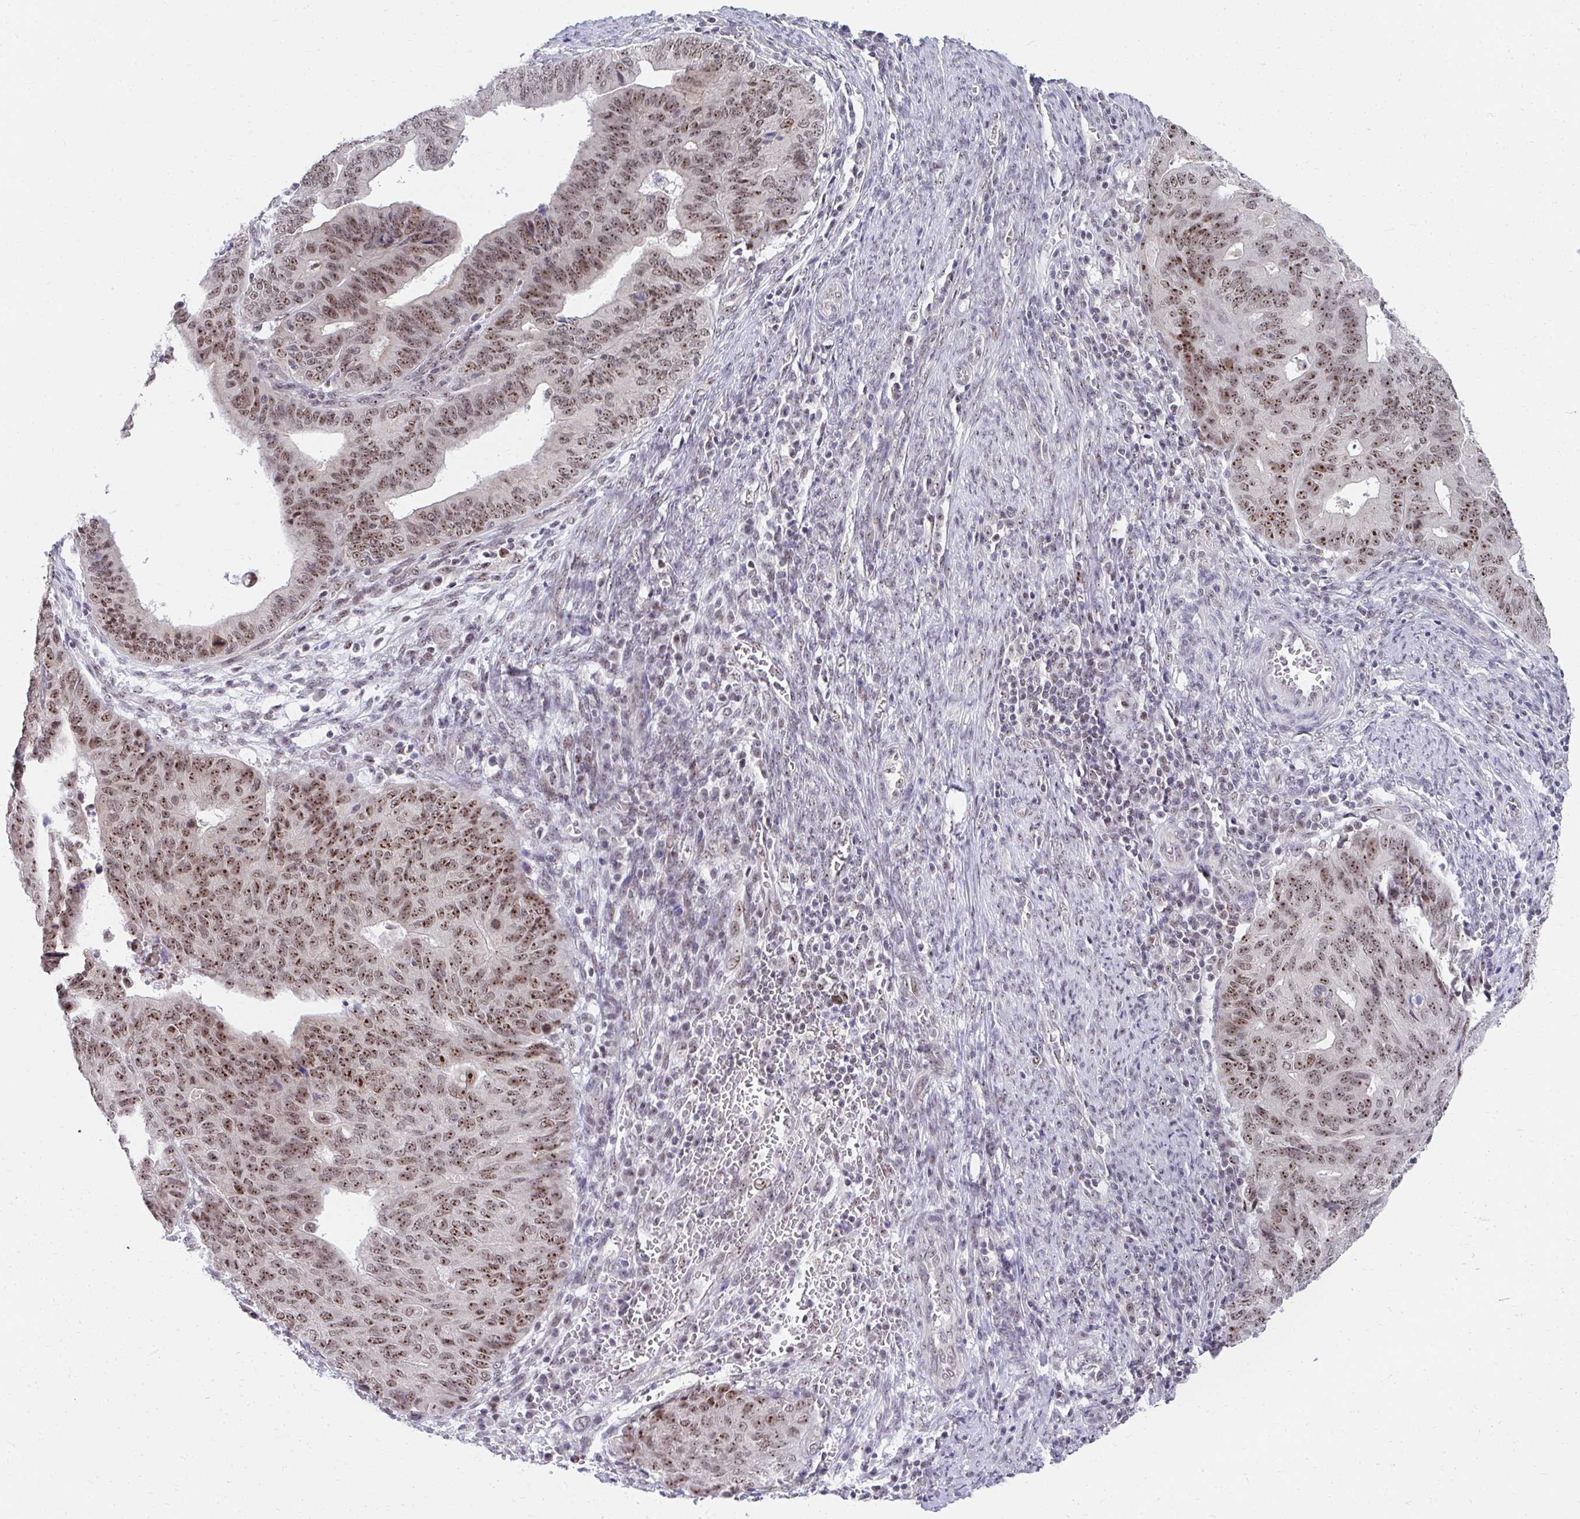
{"staining": {"intensity": "moderate", "quantity": "25%-75%", "location": "nuclear"}, "tissue": "endometrial cancer", "cell_type": "Tumor cells", "image_type": "cancer", "snomed": [{"axis": "morphology", "description": "Adenocarcinoma, NOS"}, {"axis": "topography", "description": "Endometrium"}], "caption": "A brown stain highlights moderate nuclear staining of a protein in human endometrial cancer tumor cells.", "gene": "HIRA", "patient": {"sex": "female", "age": 65}}